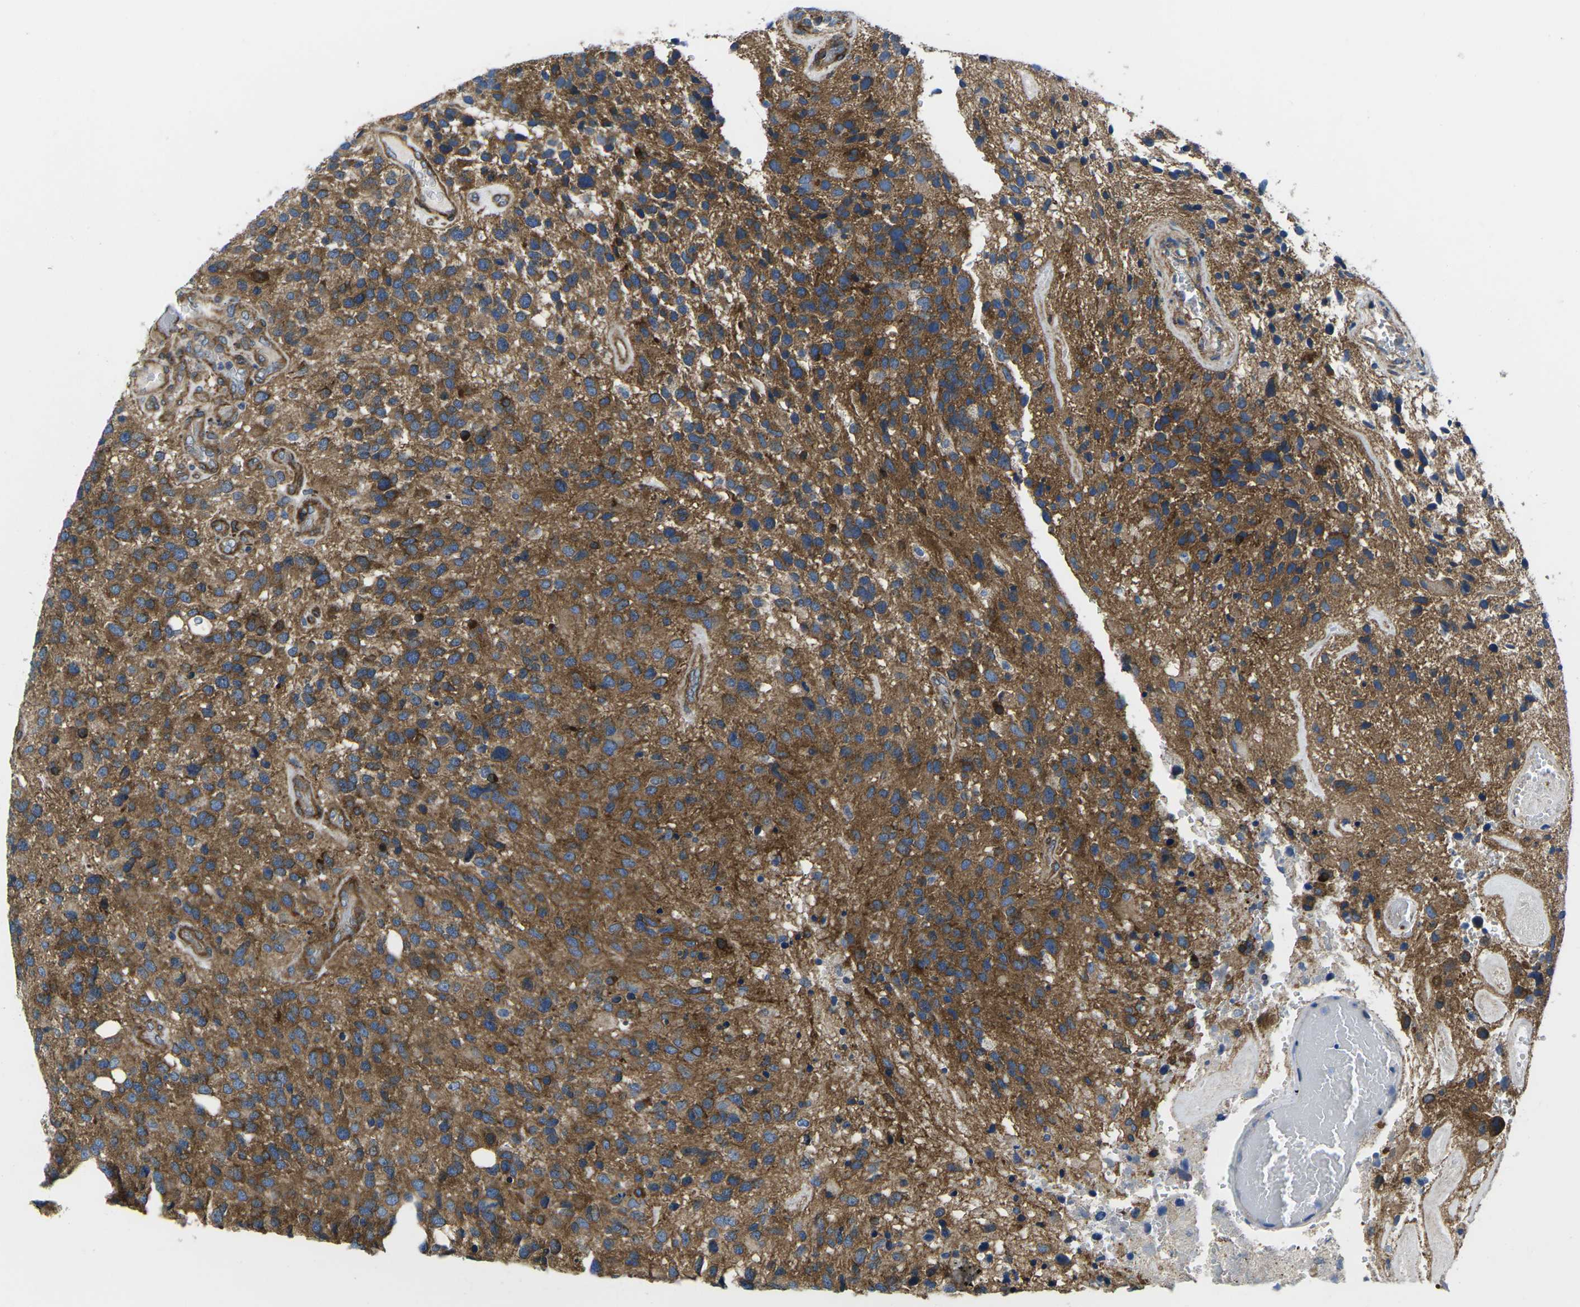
{"staining": {"intensity": "moderate", "quantity": ">75%", "location": "cytoplasmic/membranous"}, "tissue": "glioma", "cell_type": "Tumor cells", "image_type": "cancer", "snomed": [{"axis": "morphology", "description": "Glioma, malignant, High grade"}, {"axis": "topography", "description": "Brain"}], "caption": "An image of glioma stained for a protein demonstrates moderate cytoplasmic/membranous brown staining in tumor cells.", "gene": "DLG1", "patient": {"sex": "female", "age": 58}}